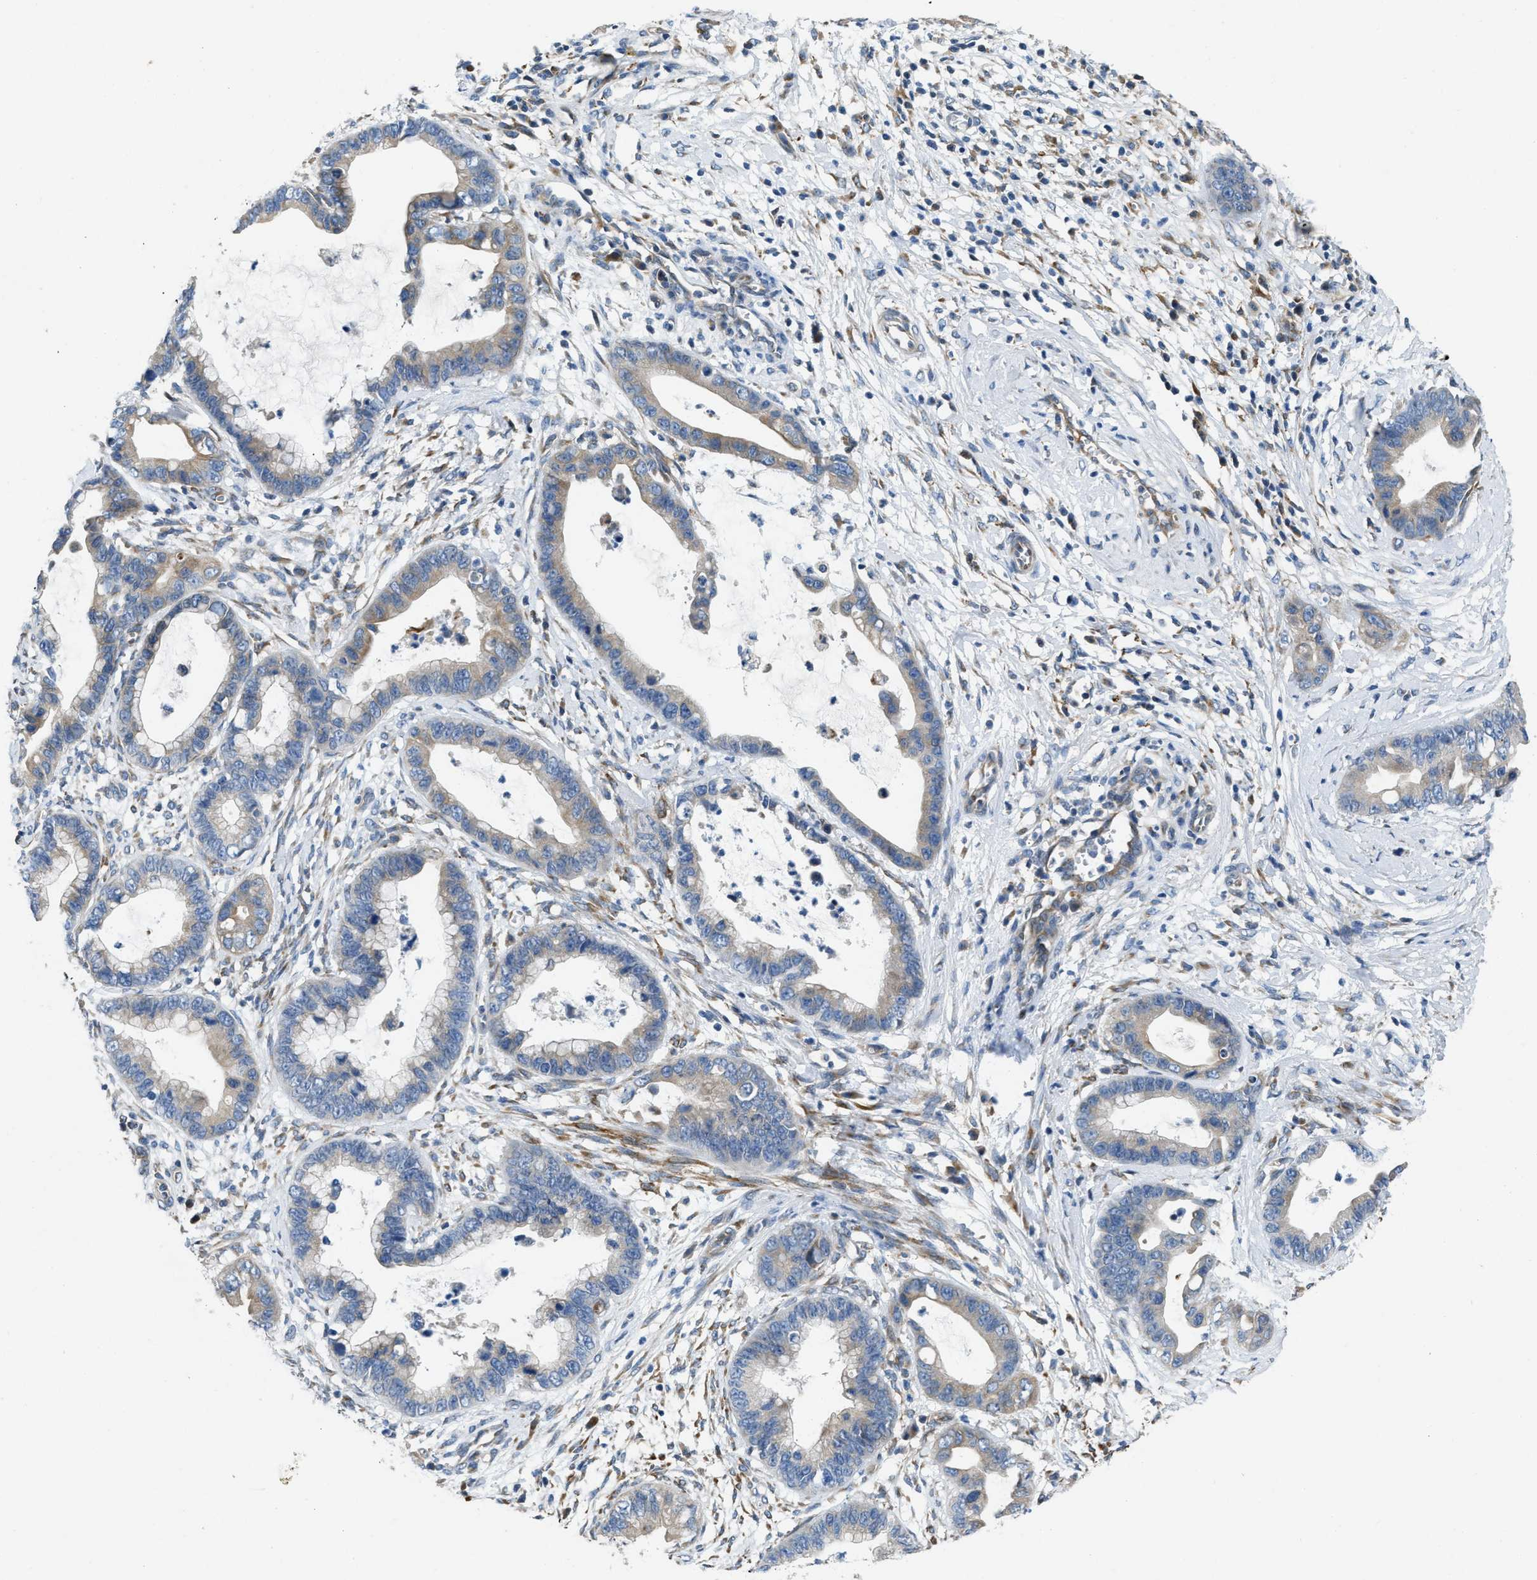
{"staining": {"intensity": "weak", "quantity": "25%-75%", "location": "cytoplasmic/membranous"}, "tissue": "cervical cancer", "cell_type": "Tumor cells", "image_type": "cancer", "snomed": [{"axis": "morphology", "description": "Adenocarcinoma, NOS"}, {"axis": "topography", "description": "Cervix"}], "caption": "Weak cytoplasmic/membranous expression is seen in about 25%-75% of tumor cells in cervical adenocarcinoma.", "gene": "GGCX", "patient": {"sex": "female", "age": 44}}